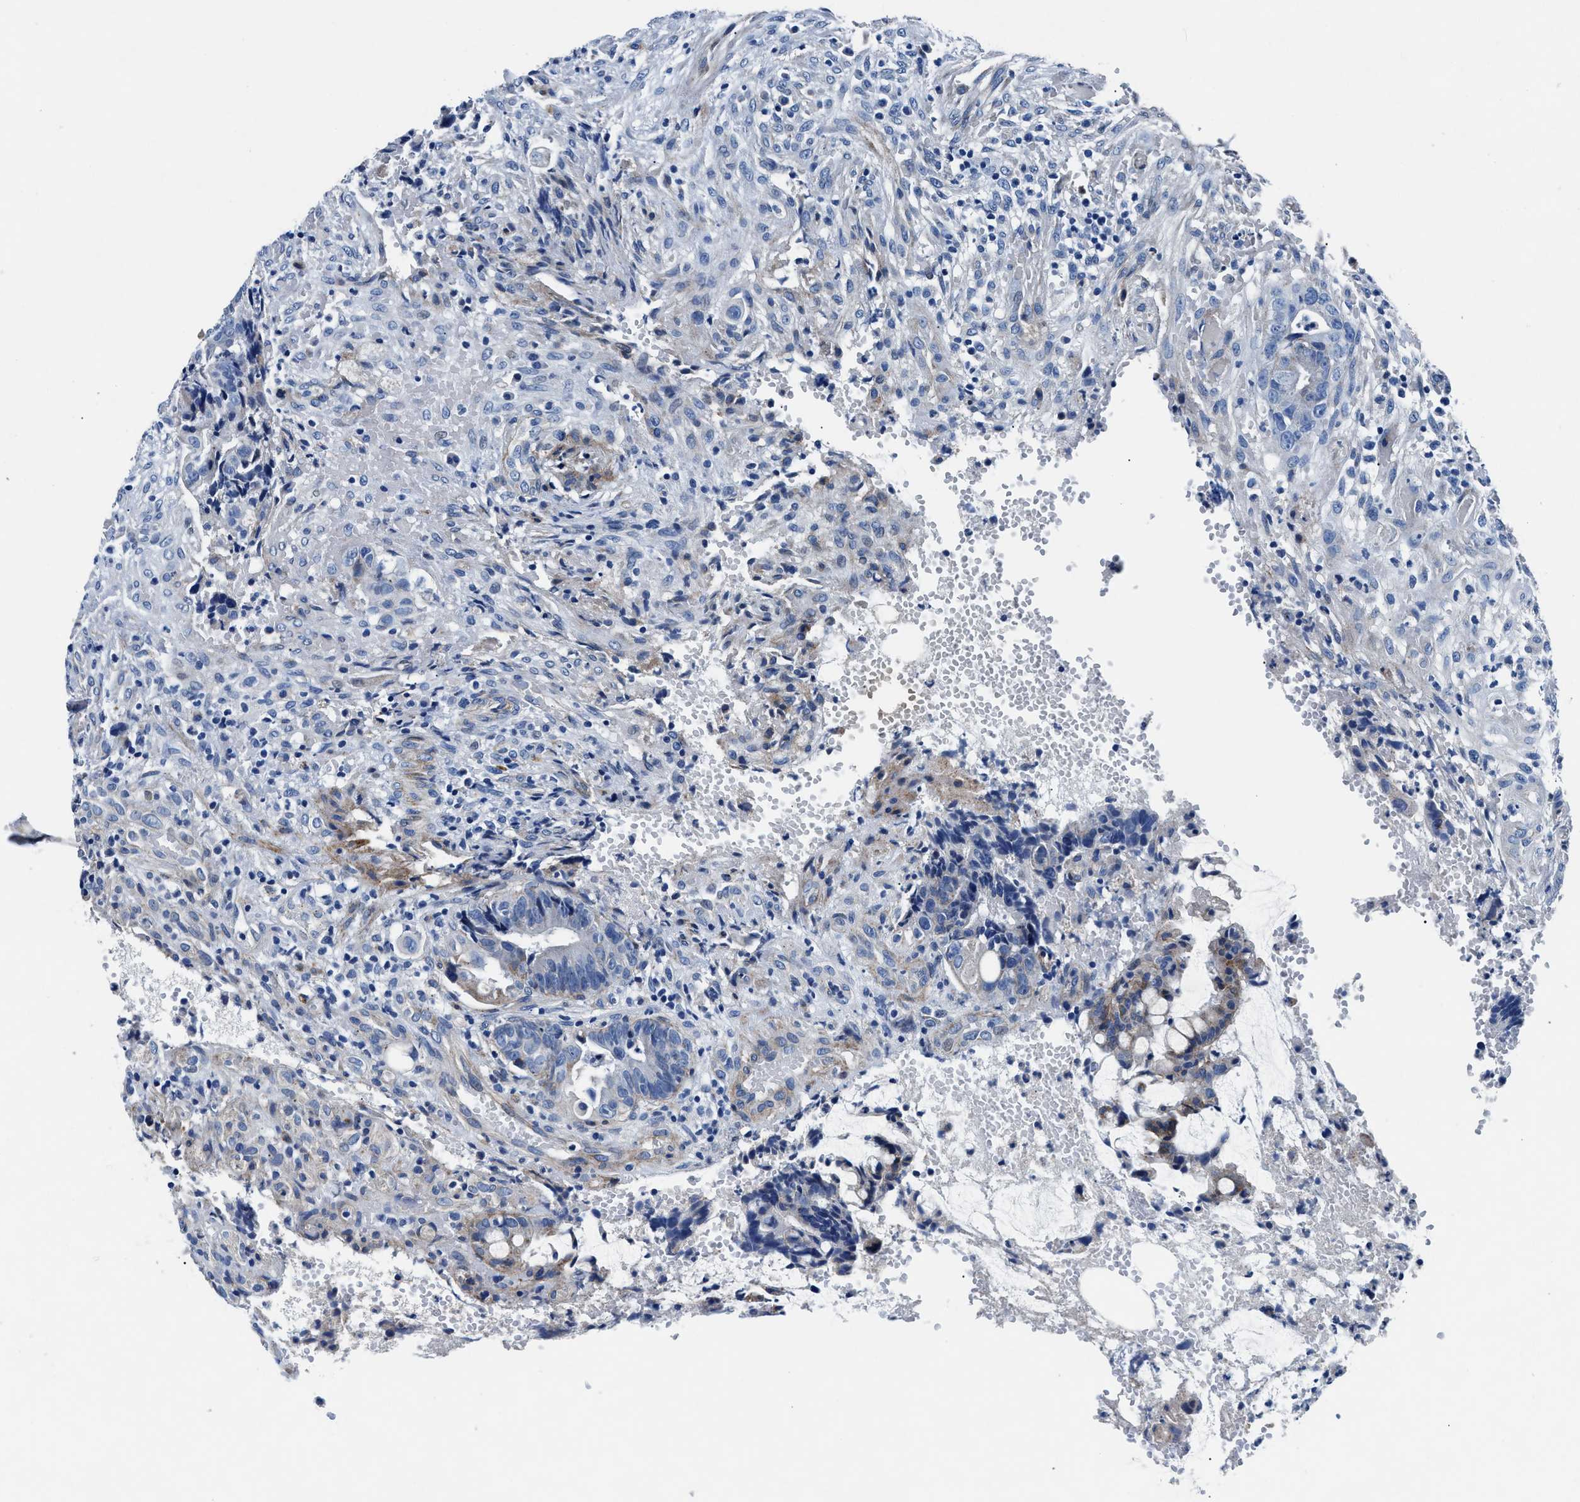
{"staining": {"intensity": "negative", "quantity": "none", "location": "none"}, "tissue": "colorectal cancer", "cell_type": "Tumor cells", "image_type": "cancer", "snomed": [{"axis": "morphology", "description": "Adenocarcinoma, NOS"}, {"axis": "topography", "description": "Colon"}], "caption": "Tumor cells show no significant protein expression in colorectal adenocarcinoma.", "gene": "DAG1", "patient": {"sex": "female", "age": 57}}